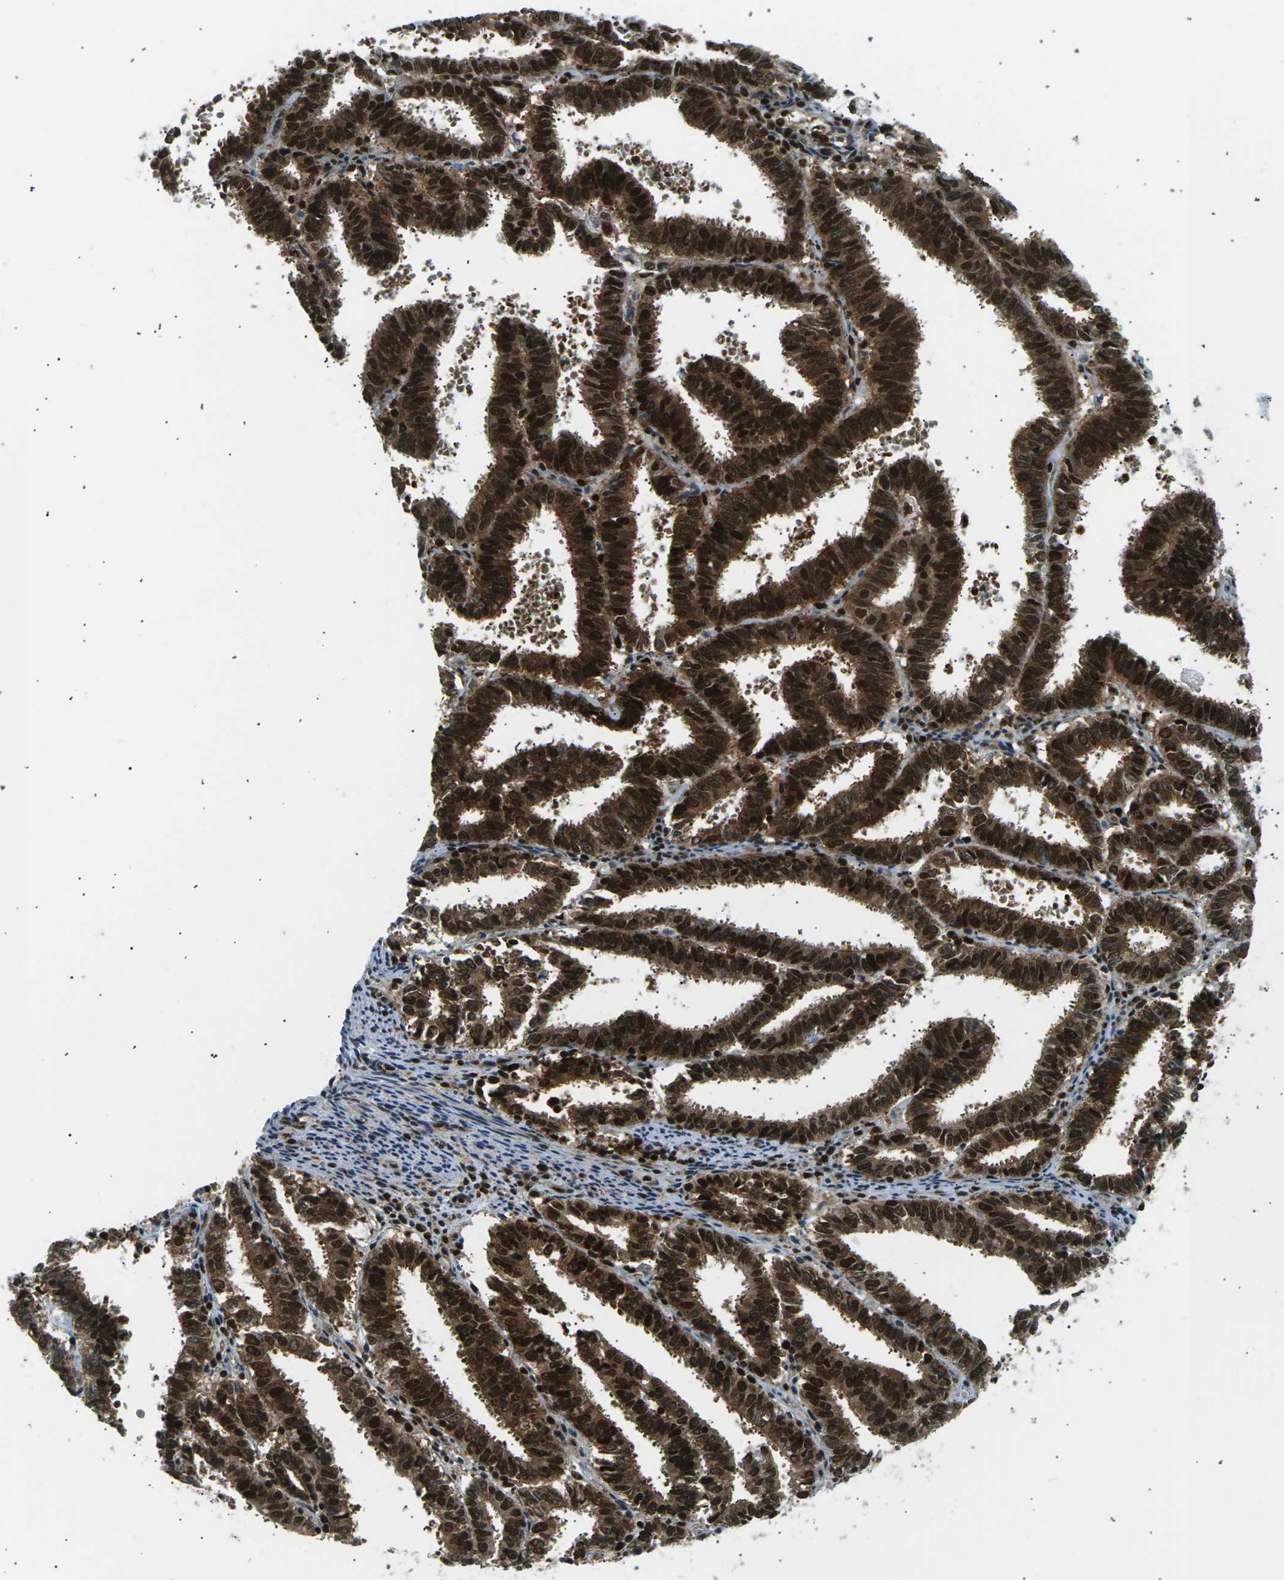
{"staining": {"intensity": "strong", "quantity": ">75%", "location": "cytoplasmic/membranous,nuclear"}, "tissue": "endometrial cancer", "cell_type": "Tumor cells", "image_type": "cancer", "snomed": [{"axis": "morphology", "description": "Adenocarcinoma, NOS"}, {"axis": "topography", "description": "Uterus"}], "caption": "Immunohistochemistry photomicrograph of neoplastic tissue: human endometrial cancer (adenocarcinoma) stained using immunohistochemistry (IHC) reveals high levels of strong protein expression localized specifically in the cytoplasmic/membranous and nuclear of tumor cells, appearing as a cytoplasmic/membranous and nuclear brown color.", "gene": "RPA2", "patient": {"sex": "female", "age": 83}}